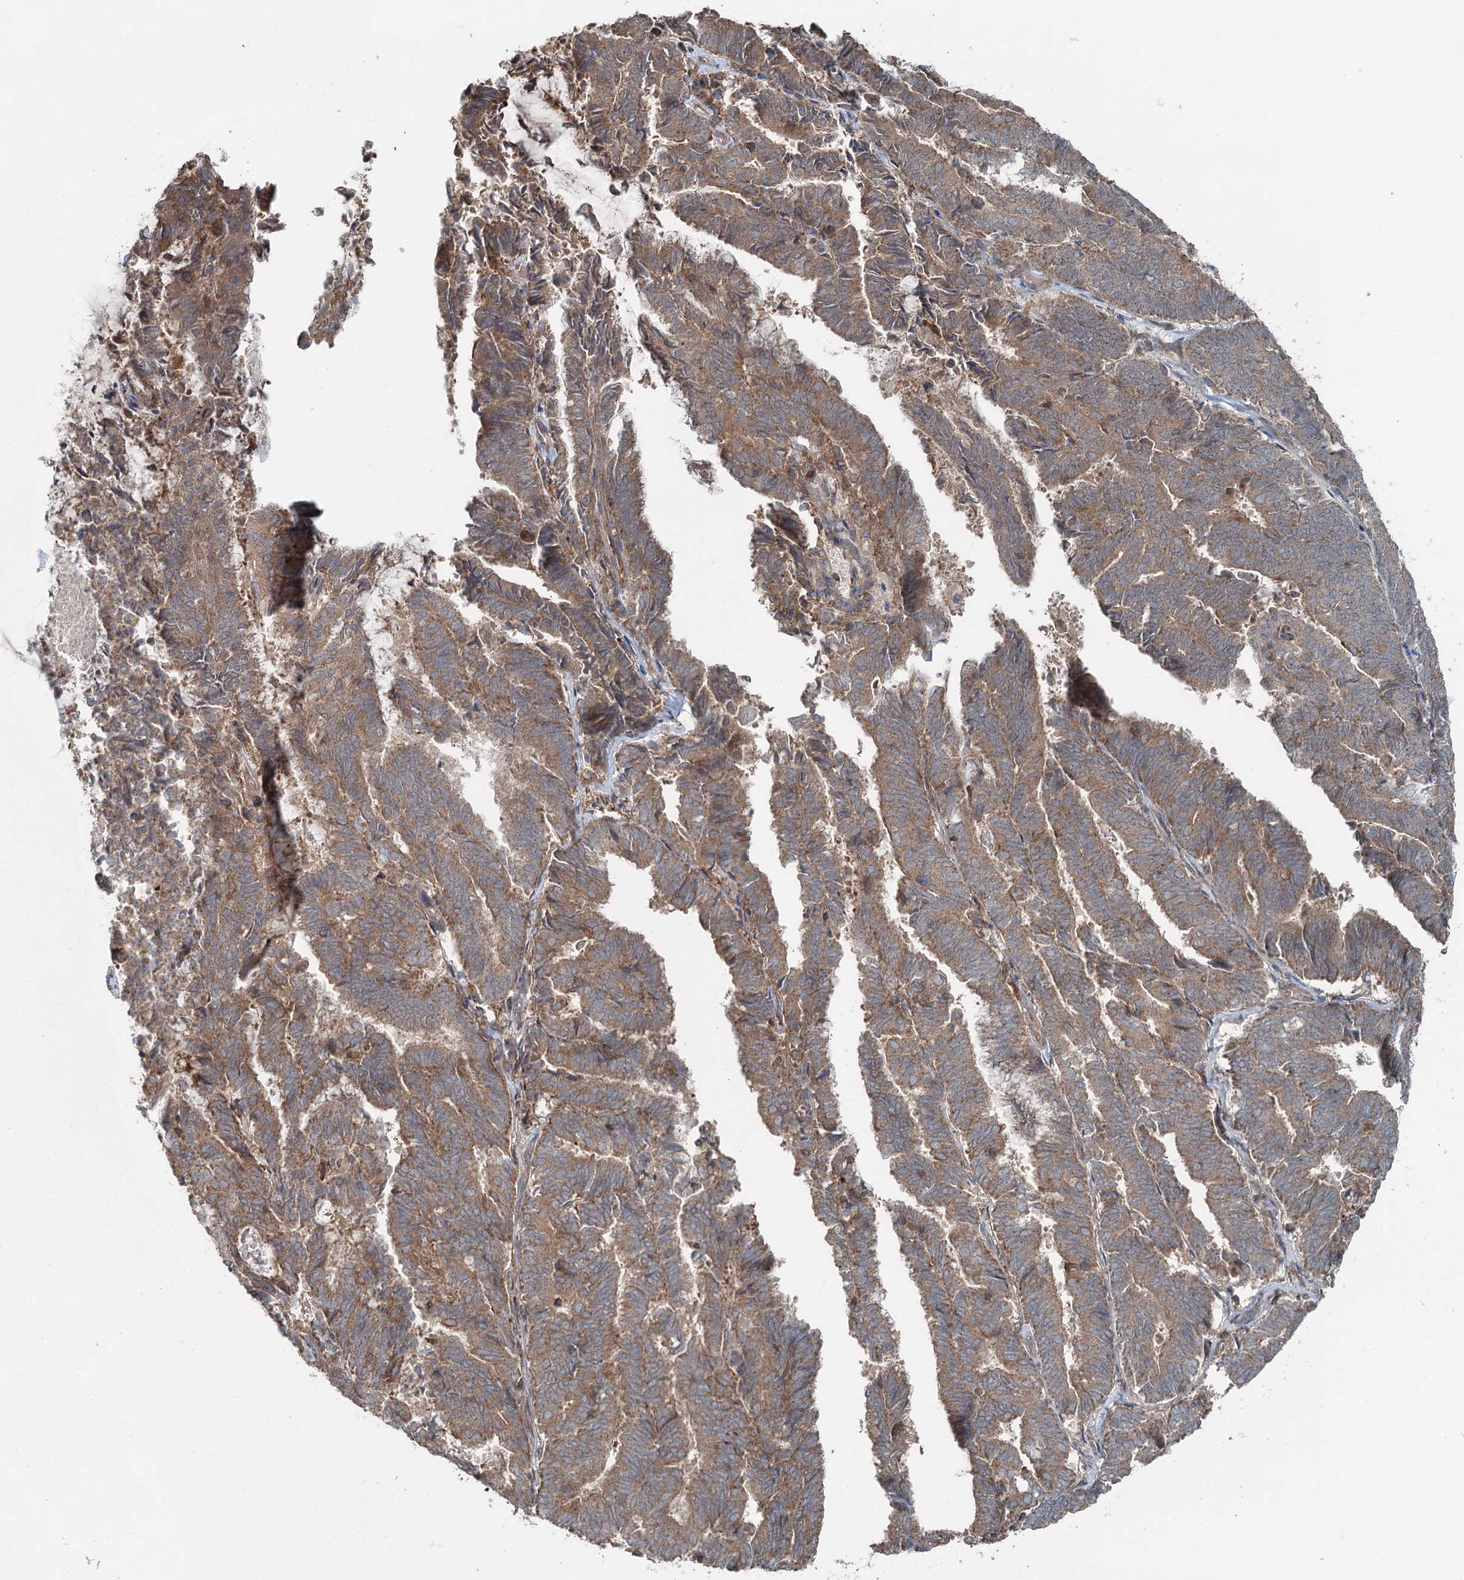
{"staining": {"intensity": "moderate", "quantity": ">75%", "location": "cytoplasmic/membranous"}, "tissue": "endometrial cancer", "cell_type": "Tumor cells", "image_type": "cancer", "snomed": [{"axis": "morphology", "description": "Adenocarcinoma, NOS"}, {"axis": "topography", "description": "Endometrium"}], "caption": "Endometrial adenocarcinoma tissue shows moderate cytoplasmic/membranous expression in about >75% of tumor cells, visualized by immunohistochemistry.", "gene": "SKIC3", "patient": {"sex": "female", "age": 80}}